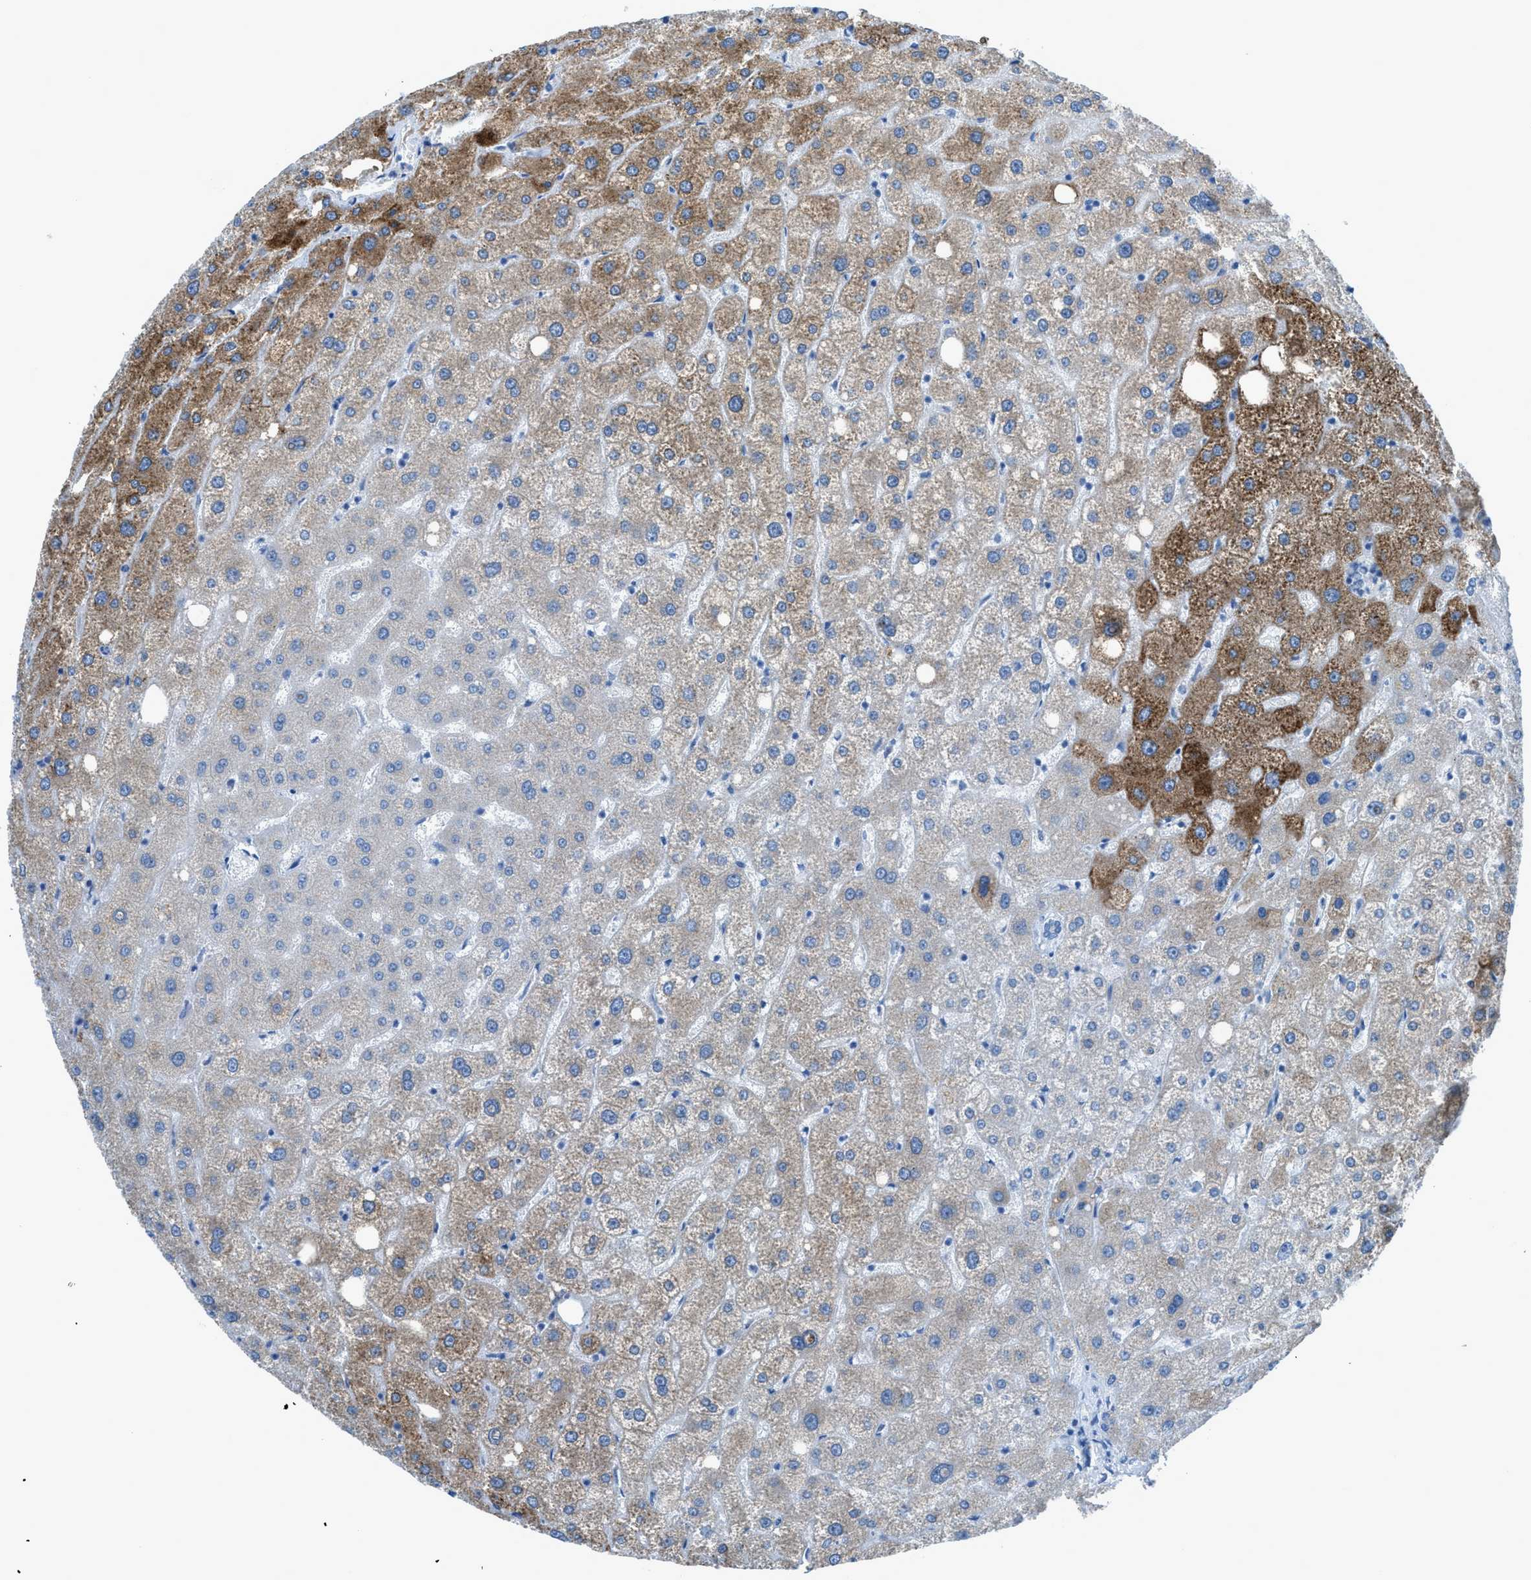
{"staining": {"intensity": "negative", "quantity": "none", "location": "none"}, "tissue": "liver", "cell_type": "Cholangiocytes", "image_type": "normal", "snomed": [{"axis": "morphology", "description": "Normal tissue, NOS"}, {"axis": "topography", "description": "Liver"}], "caption": "Cholangiocytes show no significant expression in benign liver. (IHC, brightfield microscopy, high magnification).", "gene": "ACAN", "patient": {"sex": "male", "age": 73}}